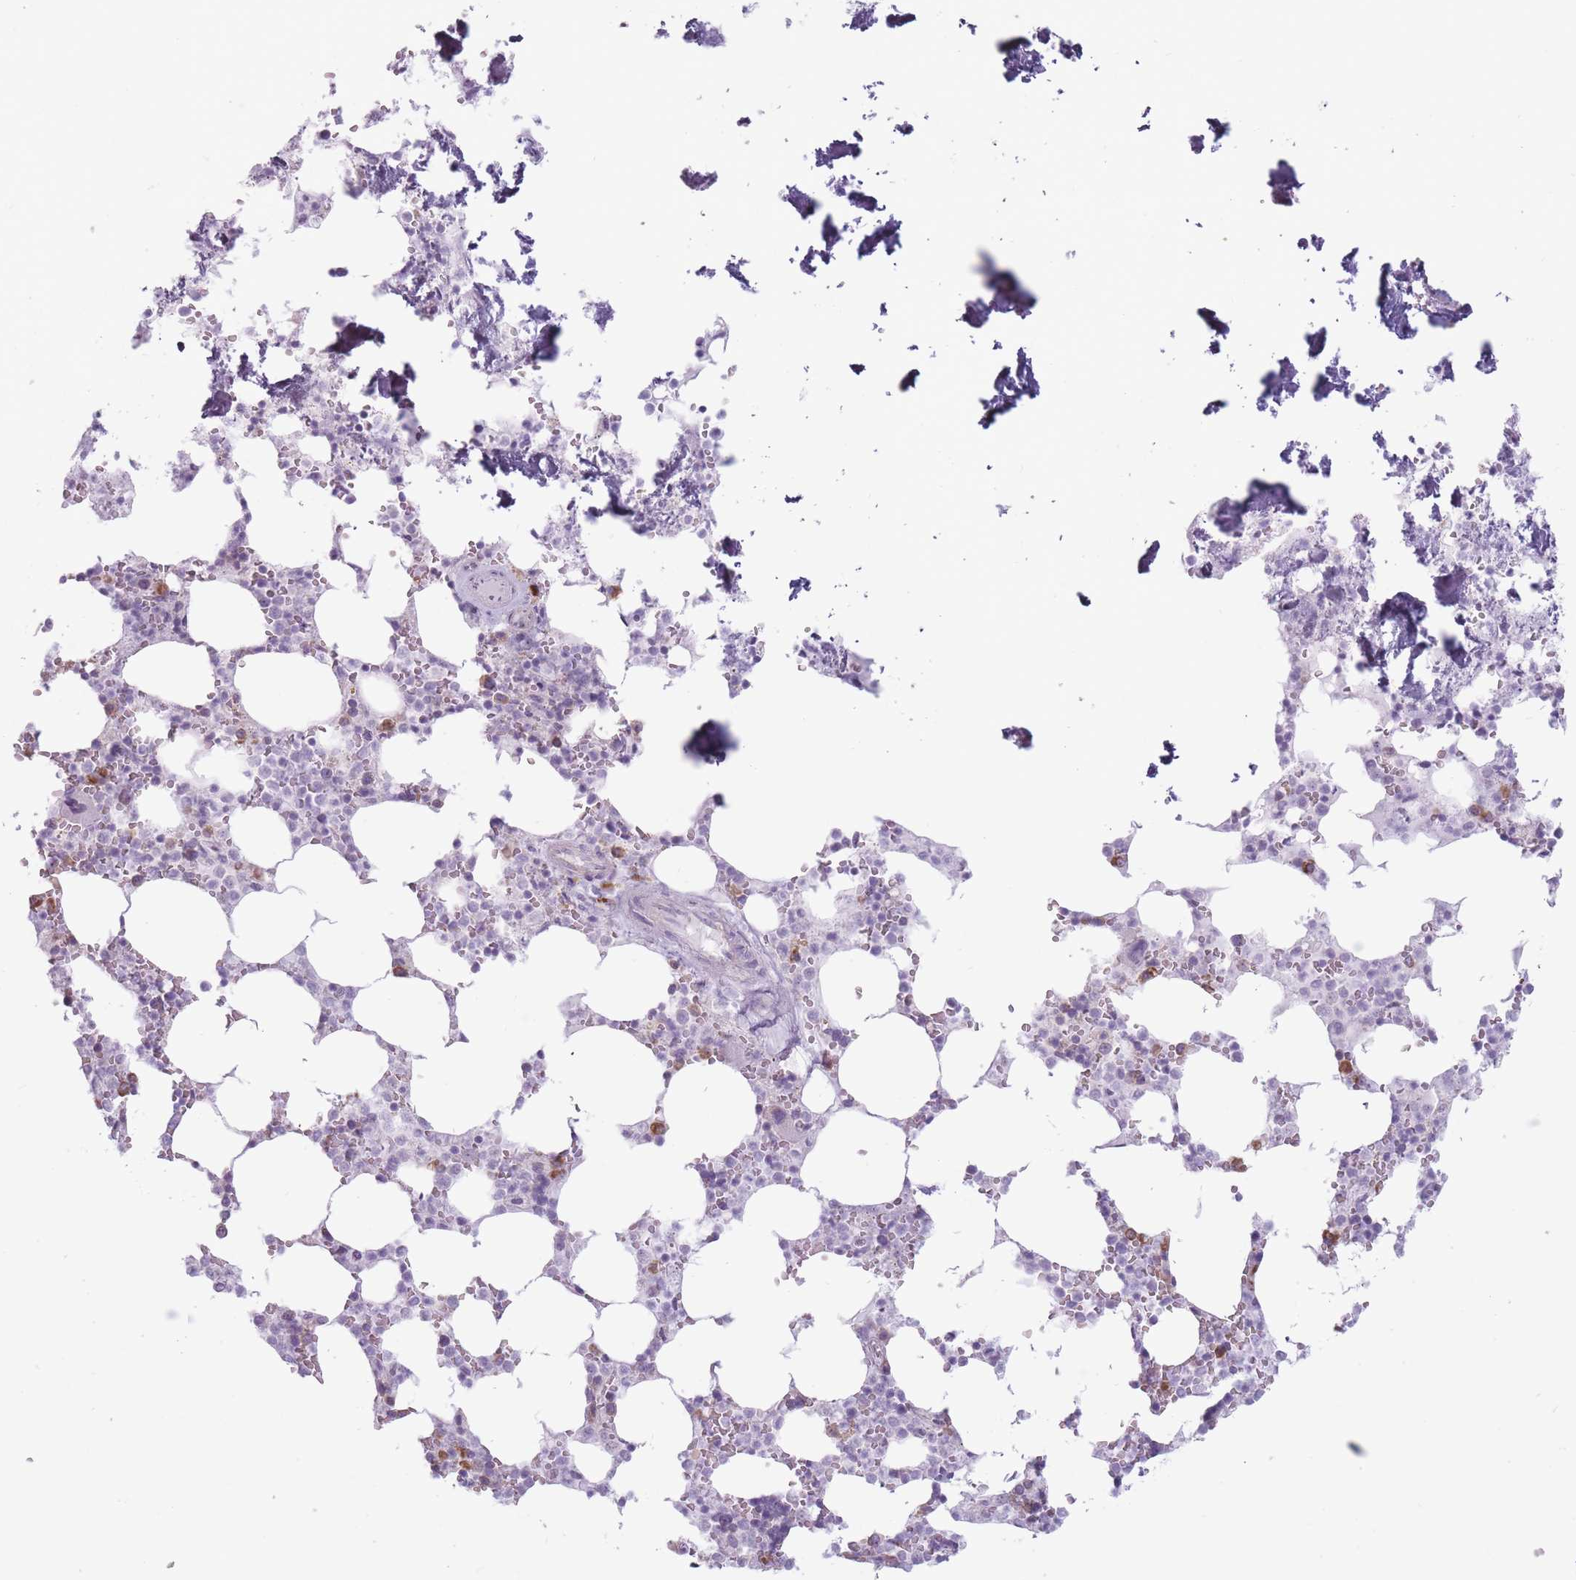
{"staining": {"intensity": "moderate", "quantity": "<25%", "location": "cytoplasmic/membranous"}, "tissue": "bone marrow", "cell_type": "Hematopoietic cells", "image_type": "normal", "snomed": [{"axis": "morphology", "description": "Normal tissue, NOS"}, {"axis": "topography", "description": "Bone marrow"}], "caption": "Immunohistochemistry (DAB (3,3'-diaminobenzidine)) staining of benign bone marrow displays moderate cytoplasmic/membranous protein positivity in about <25% of hematopoietic cells.", "gene": "RPL18", "patient": {"sex": "male", "age": 64}}